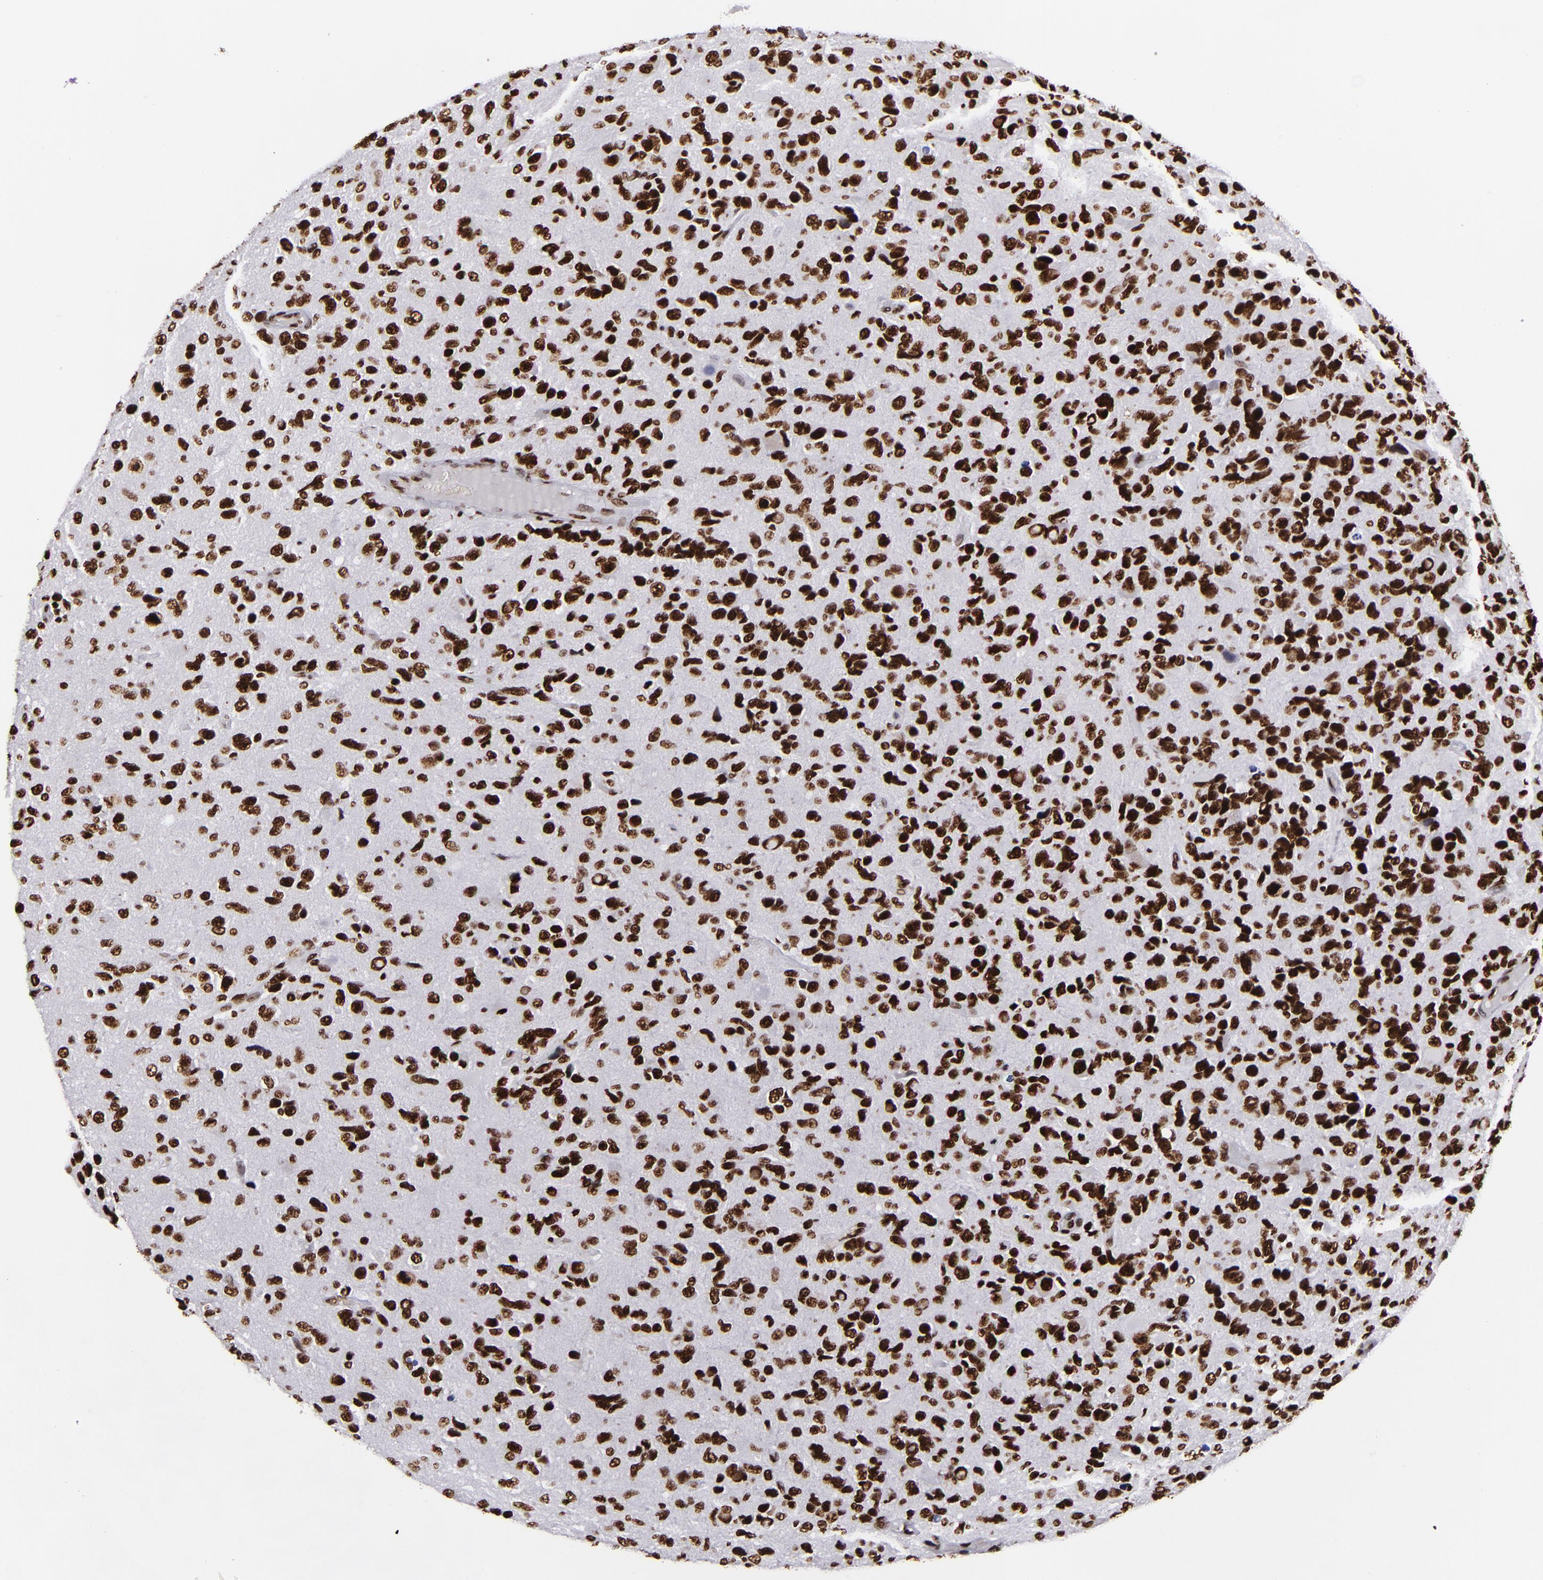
{"staining": {"intensity": "strong", "quantity": ">75%", "location": "nuclear"}, "tissue": "glioma", "cell_type": "Tumor cells", "image_type": "cancer", "snomed": [{"axis": "morphology", "description": "Glioma, malignant, High grade"}, {"axis": "topography", "description": "Brain"}], "caption": "A high amount of strong nuclear positivity is identified in approximately >75% of tumor cells in malignant glioma (high-grade) tissue.", "gene": "SAFB", "patient": {"sex": "male", "age": 77}}